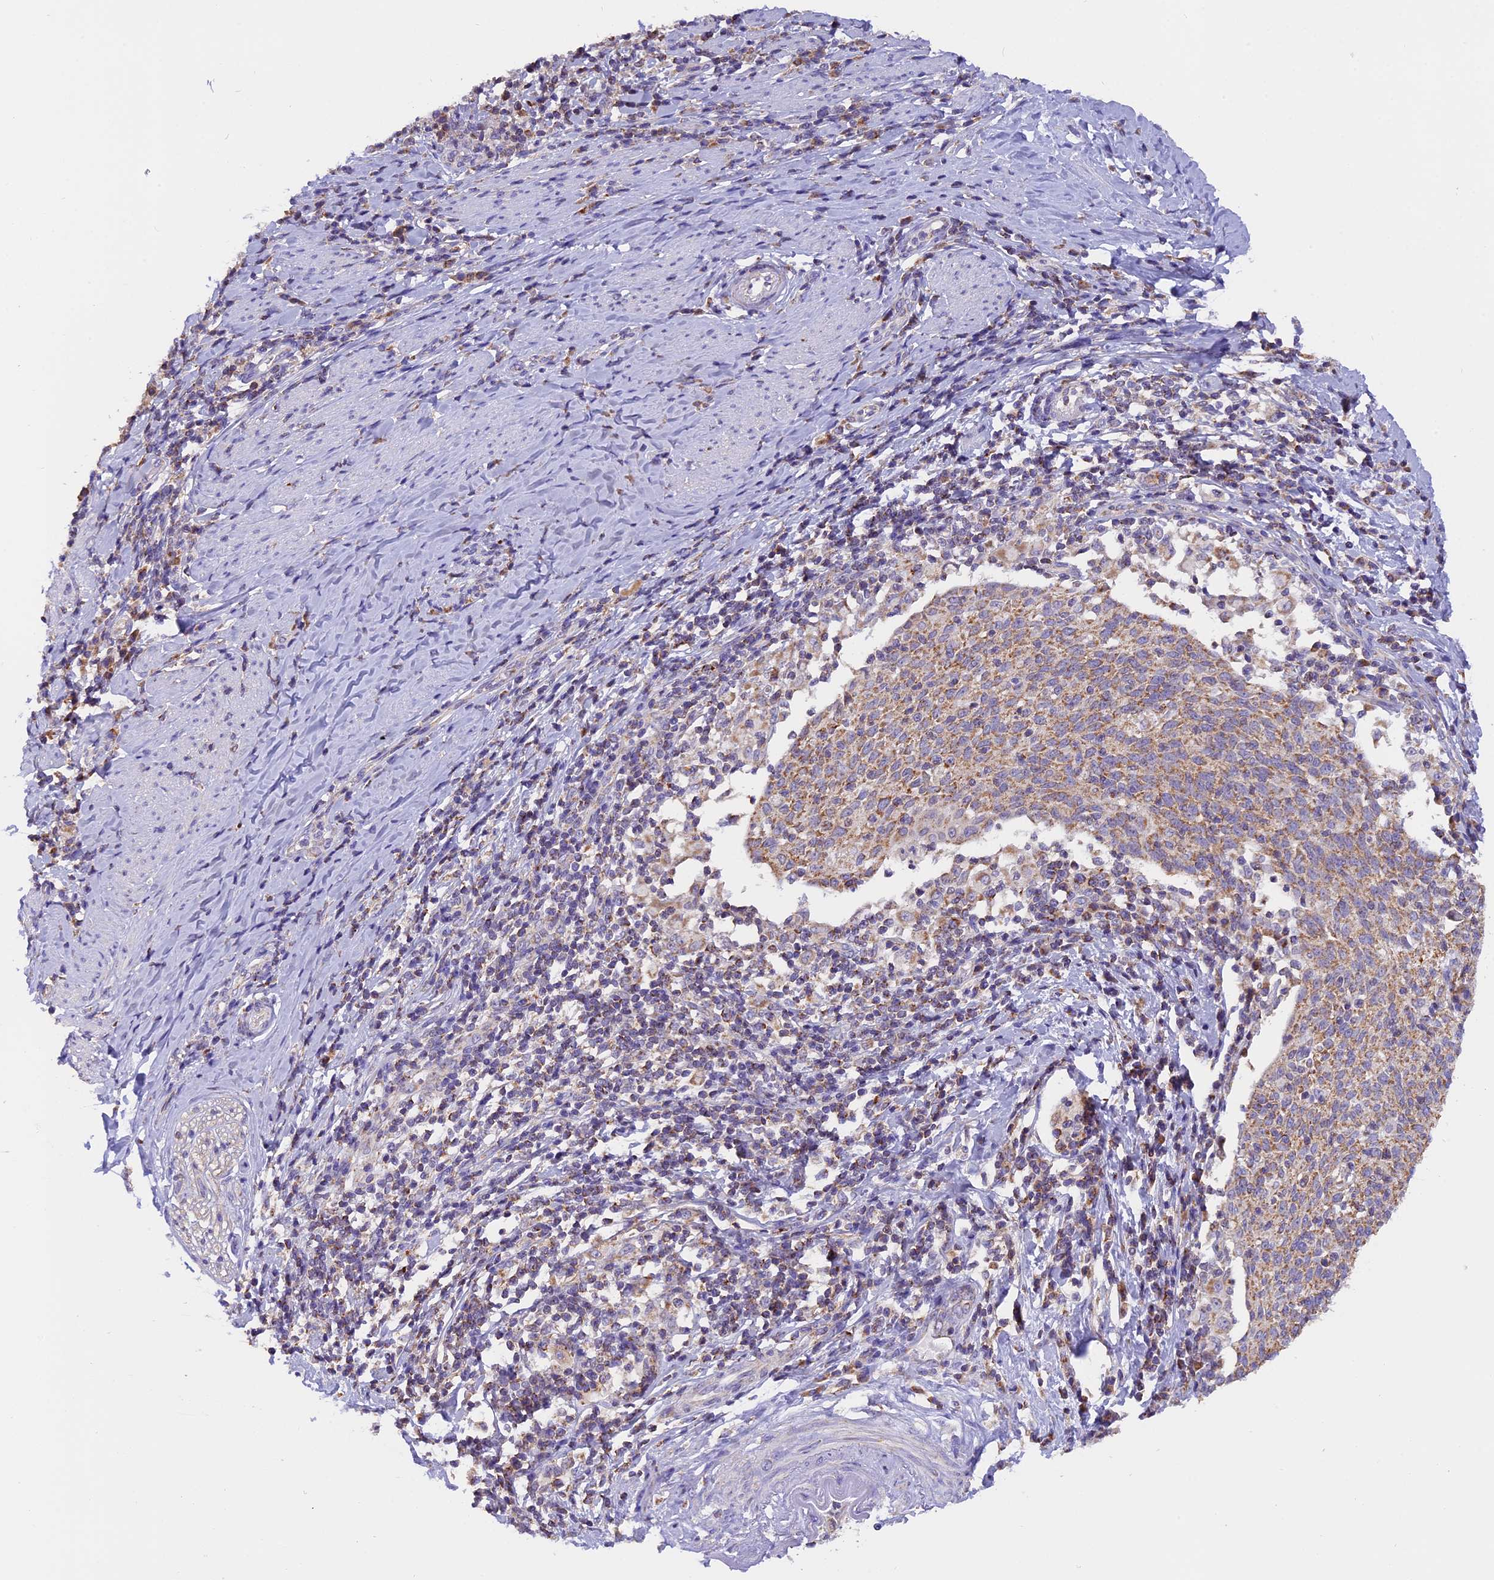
{"staining": {"intensity": "weak", "quantity": ">75%", "location": "cytoplasmic/membranous"}, "tissue": "cervical cancer", "cell_type": "Tumor cells", "image_type": "cancer", "snomed": [{"axis": "morphology", "description": "Squamous cell carcinoma, NOS"}, {"axis": "topography", "description": "Cervix"}], "caption": "Cervical cancer stained with immunohistochemistry demonstrates weak cytoplasmic/membranous staining in approximately >75% of tumor cells. (Stains: DAB (3,3'-diaminobenzidine) in brown, nuclei in blue, Microscopy: brightfield microscopy at high magnification).", "gene": "MGME1", "patient": {"sex": "female", "age": 52}}